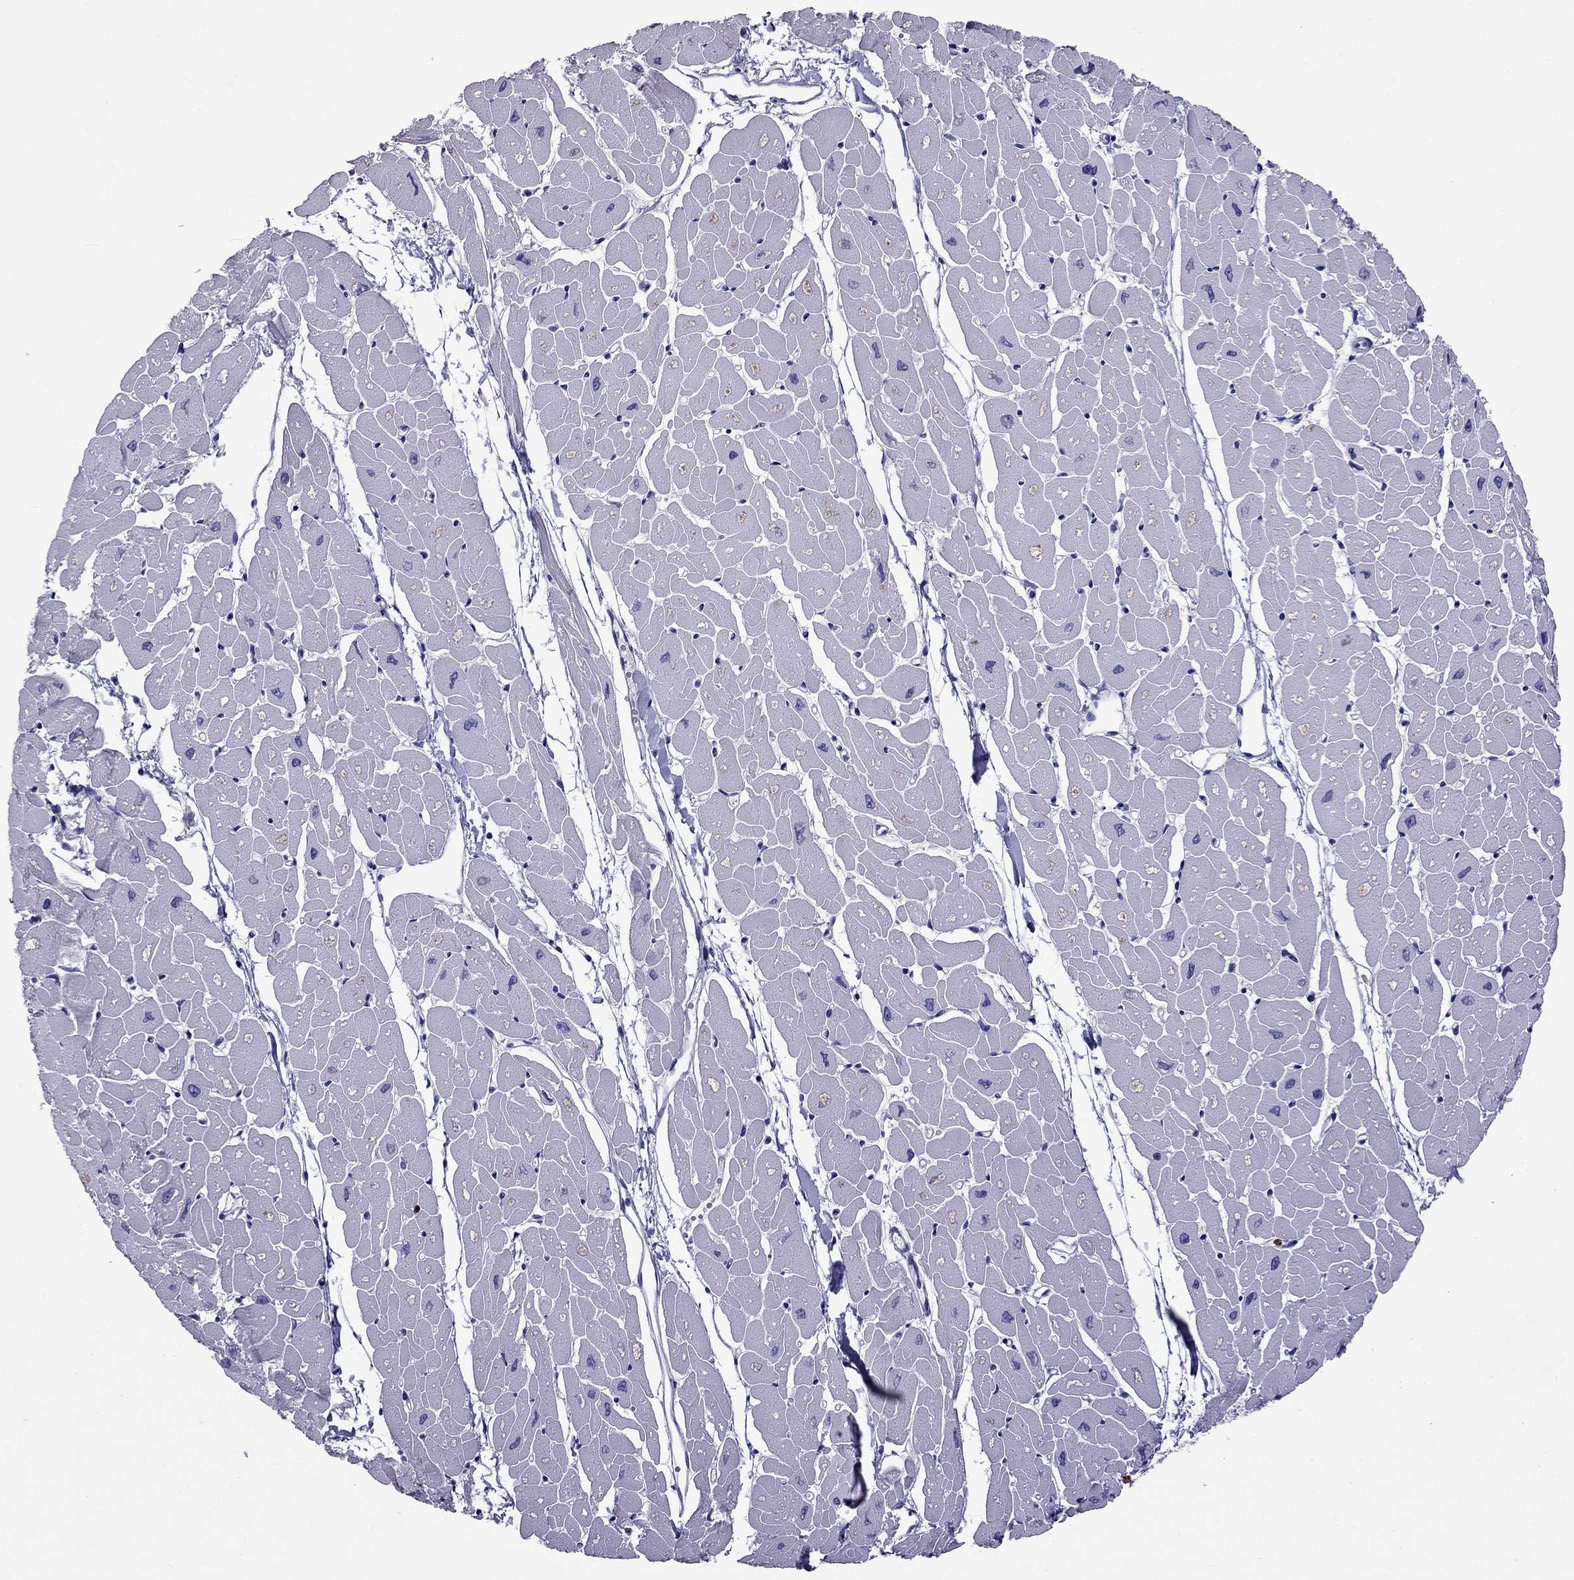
{"staining": {"intensity": "negative", "quantity": "none", "location": "none"}, "tissue": "heart muscle", "cell_type": "Cardiomyocytes", "image_type": "normal", "snomed": [{"axis": "morphology", "description": "Normal tissue, NOS"}, {"axis": "topography", "description": "Heart"}], "caption": "Benign heart muscle was stained to show a protein in brown. There is no significant expression in cardiomyocytes.", "gene": "OLFM4", "patient": {"sex": "male", "age": 57}}